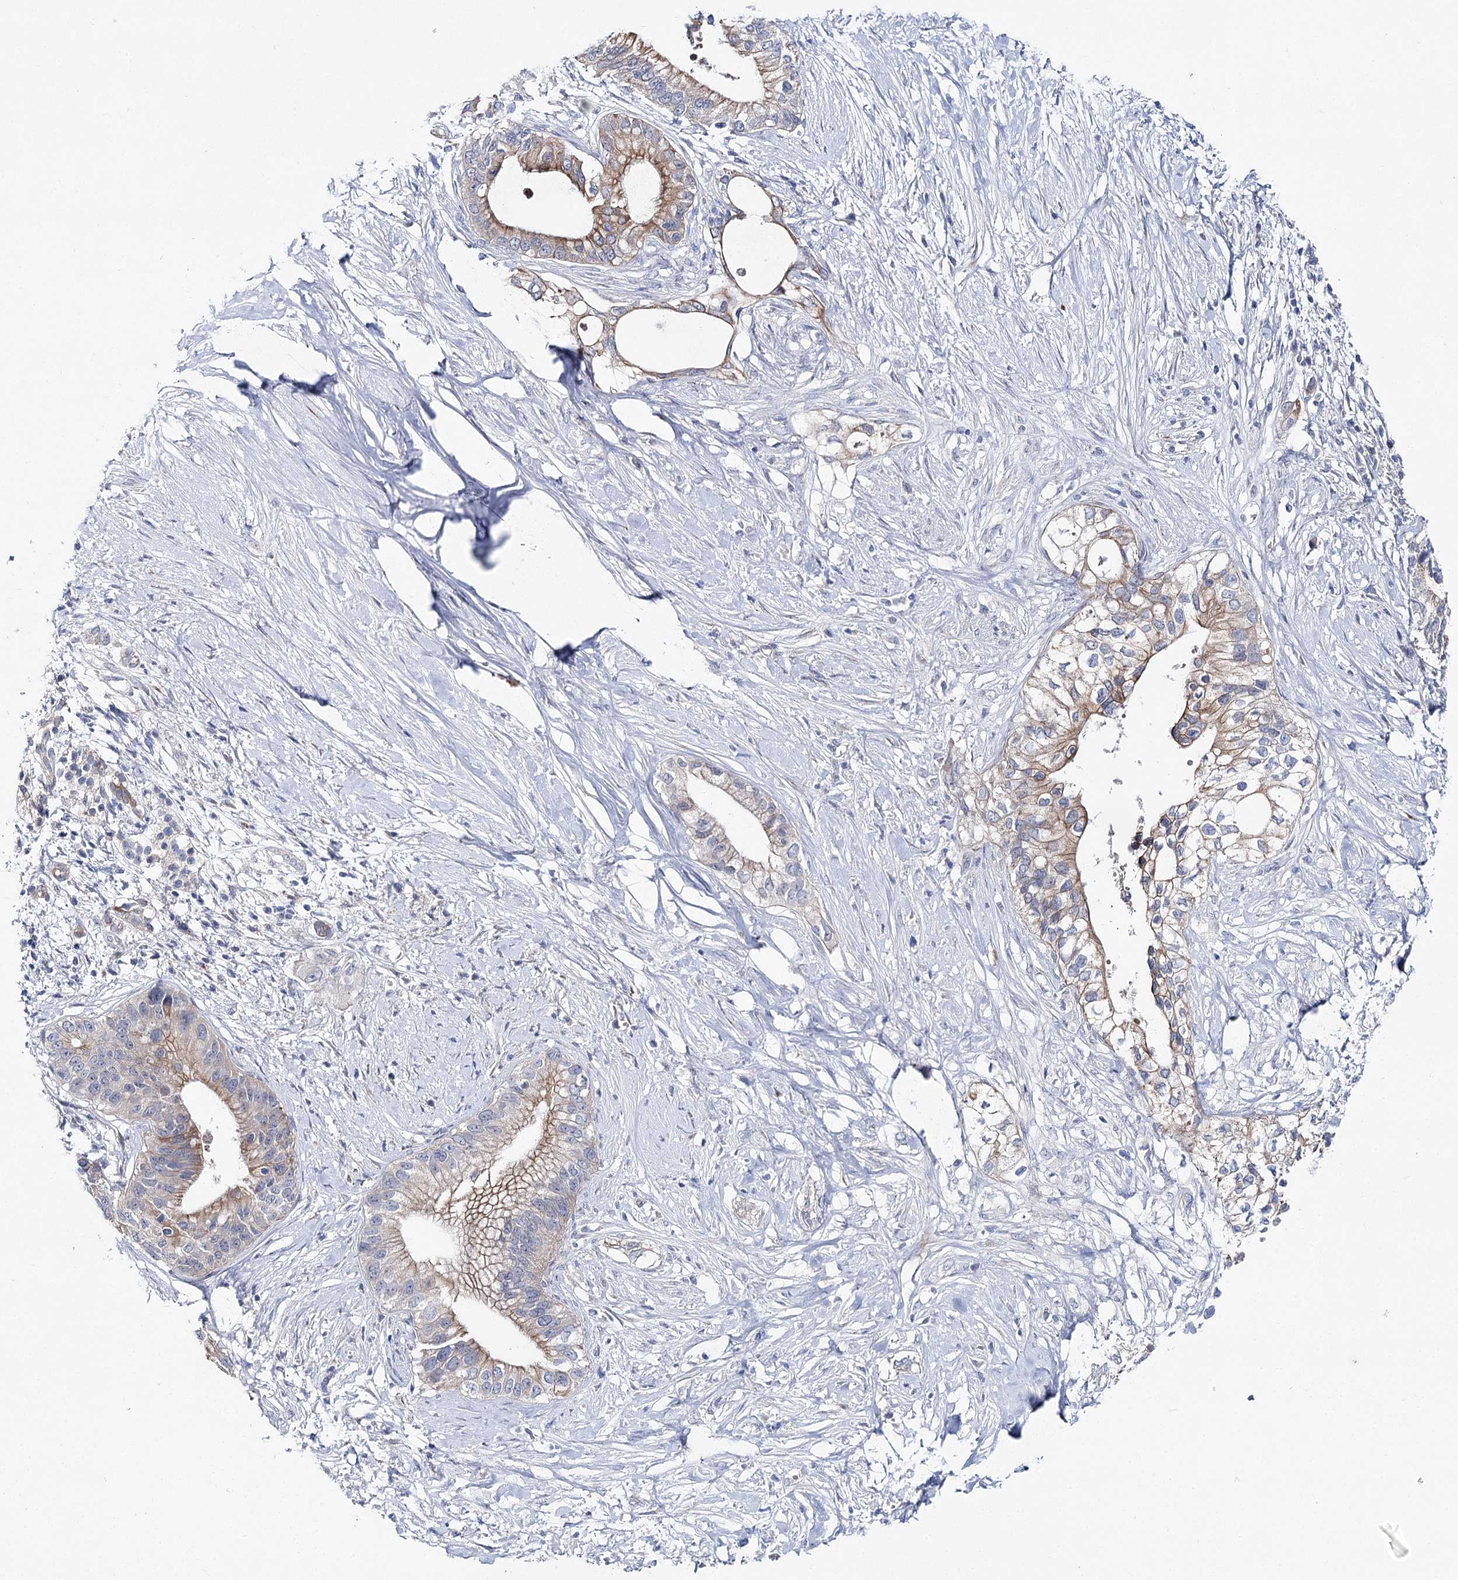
{"staining": {"intensity": "weak", "quantity": "25%-75%", "location": "cytoplasmic/membranous"}, "tissue": "pancreatic cancer", "cell_type": "Tumor cells", "image_type": "cancer", "snomed": [{"axis": "morphology", "description": "Normal tissue, NOS"}, {"axis": "morphology", "description": "Adenocarcinoma, NOS"}, {"axis": "topography", "description": "Pancreas"}, {"axis": "topography", "description": "Peripheral nerve tissue"}], "caption": "Immunohistochemical staining of pancreatic cancer (adenocarcinoma) shows low levels of weak cytoplasmic/membranous staining in approximately 25%-75% of tumor cells. The staining is performed using DAB brown chromogen to label protein expression. The nuclei are counter-stained blue using hematoxylin.", "gene": "LRRC14B", "patient": {"sex": "male", "age": 59}}